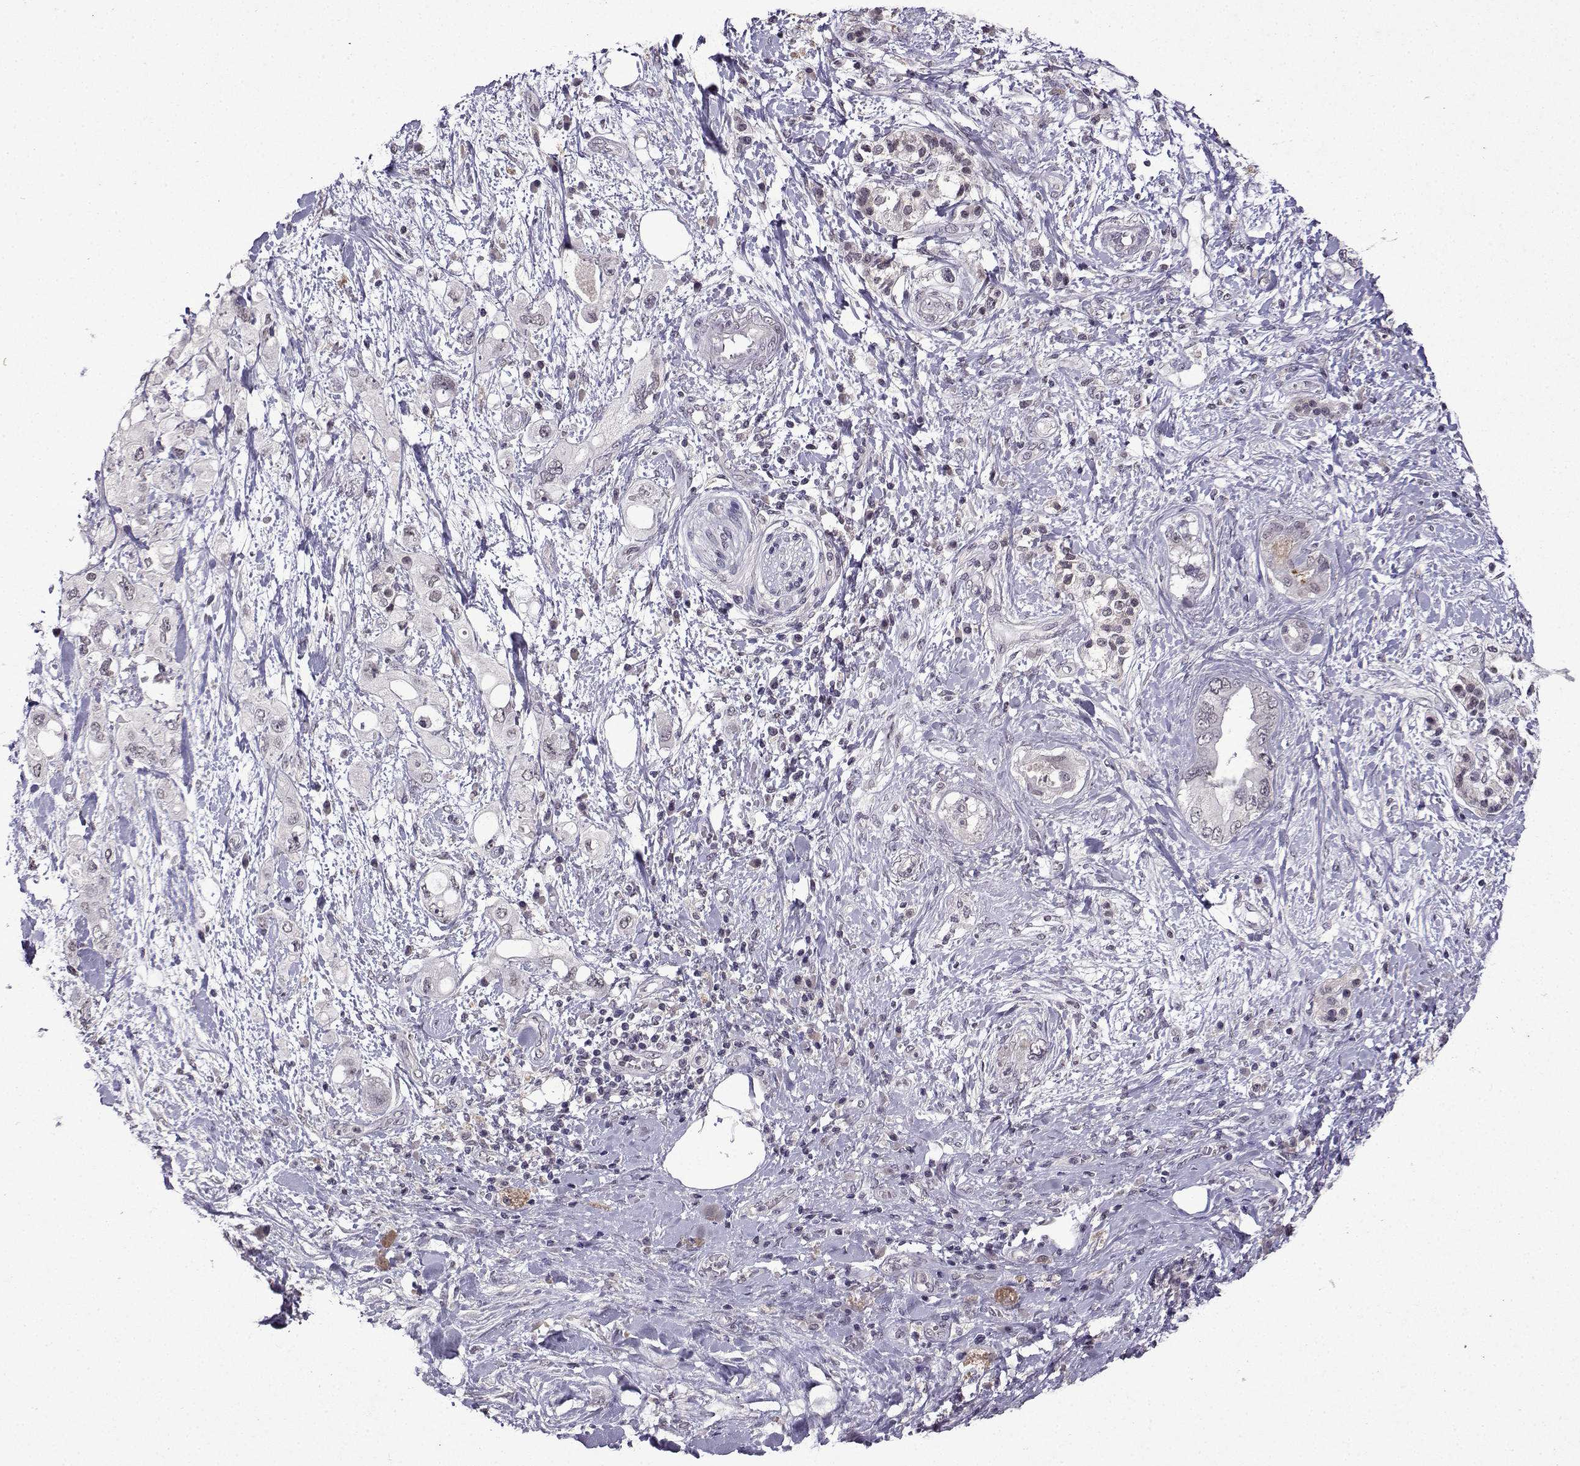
{"staining": {"intensity": "negative", "quantity": "none", "location": "none"}, "tissue": "pancreatic cancer", "cell_type": "Tumor cells", "image_type": "cancer", "snomed": [{"axis": "morphology", "description": "Adenocarcinoma, NOS"}, {"axis": "topography", "description": "Pancreas"}], "caption": "There is no significant expression in tumor cells of pancreatic cancer (adenocarcinoma).", "gene": "CCL28", "patient": {"sex": "female", "age": 56}}